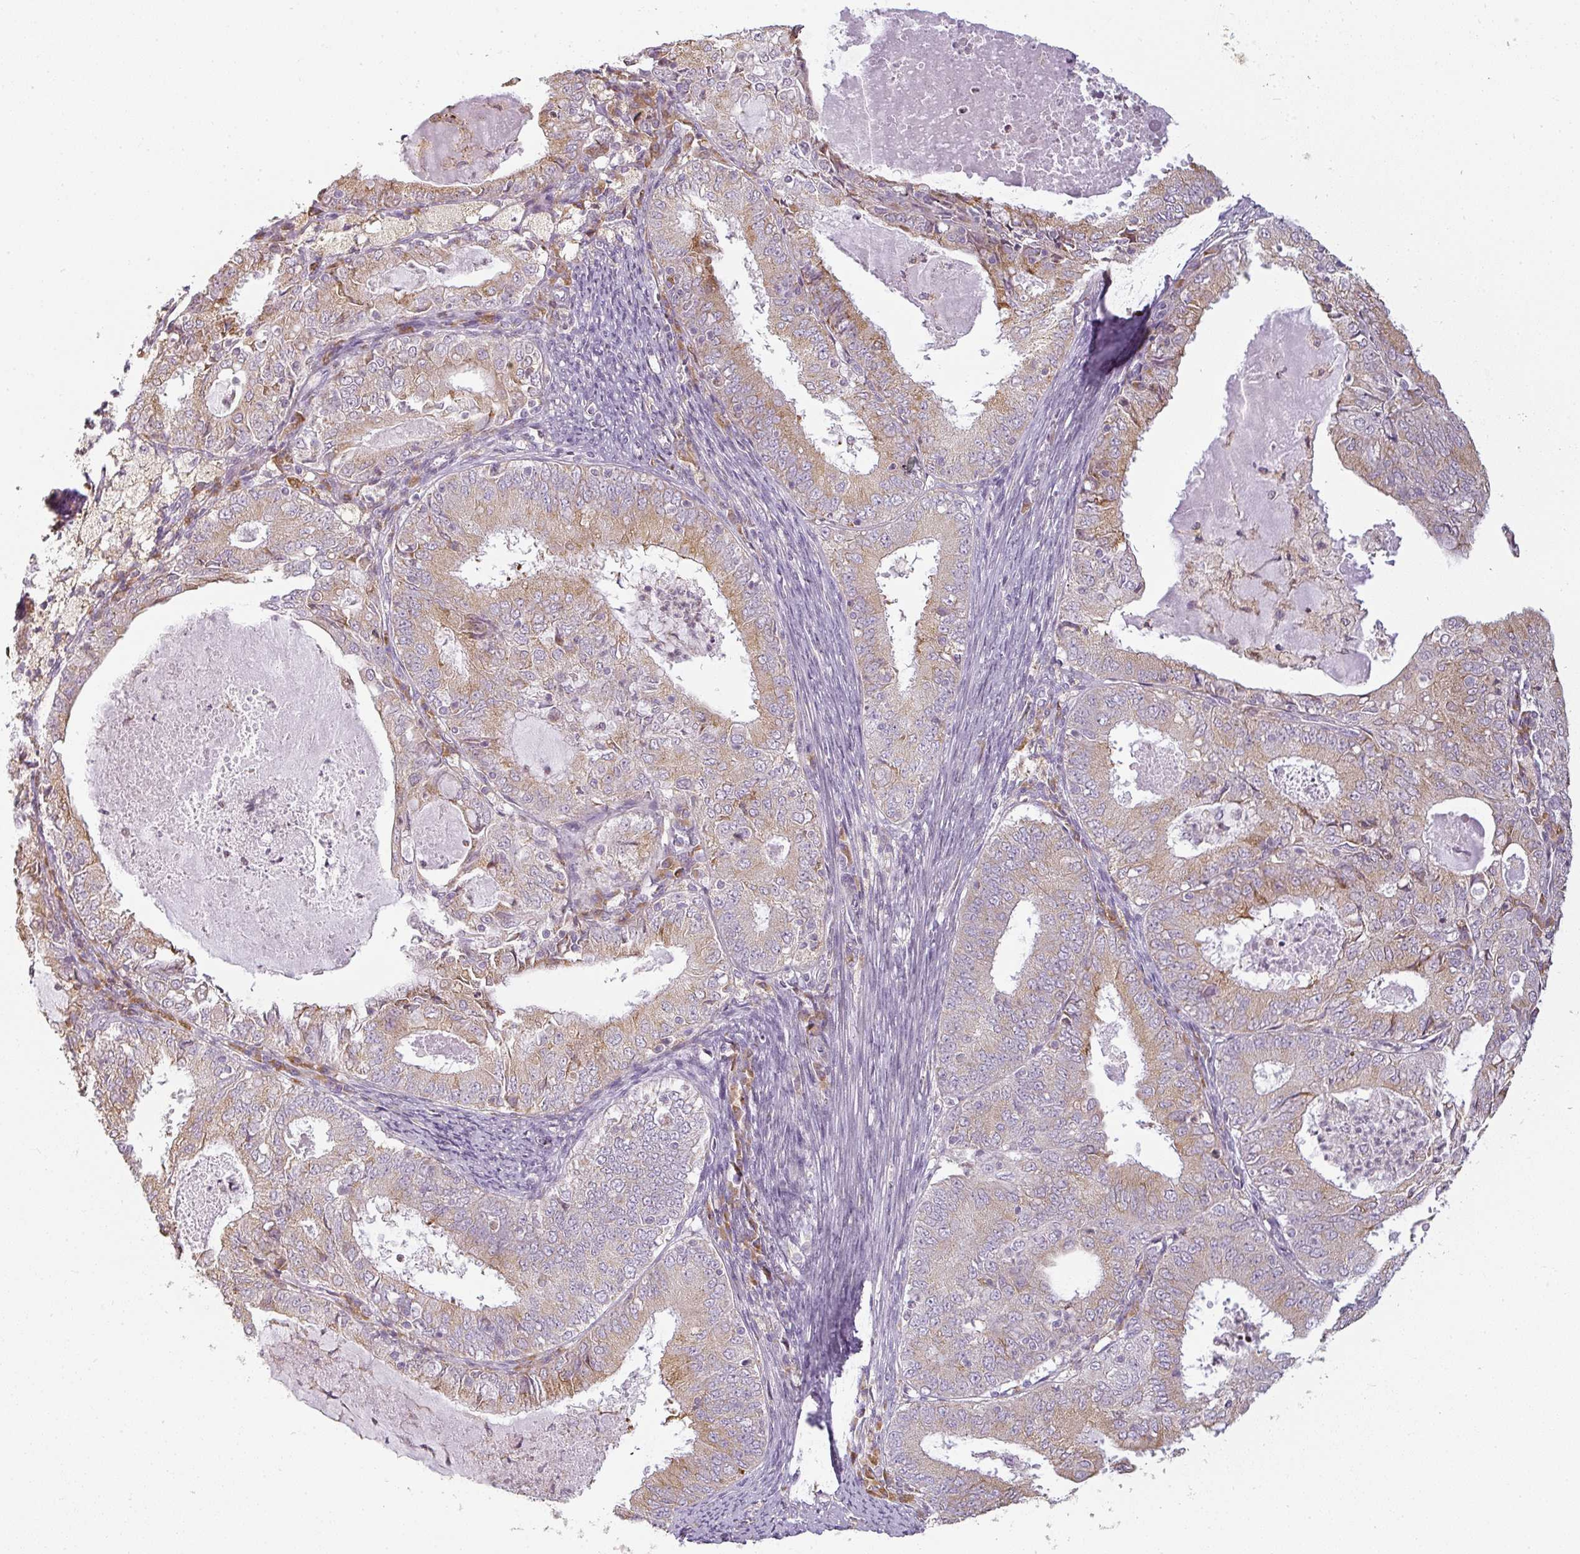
{"staining": {"intensity": "weak", "quantity": "25%-75%", "location": "cytoplasmic/membranous"}, "tissue": "endometrial cancer", "cell_type": "Tumor cells", "image_type": "cancer", "snomed": [{"axis": "morphology", "description": "Adenocarcinoma, NOS"}, {"axis": "topography", "description": "Endometrium"}], "caption": "Tumor cells exhibit low levels of weak cytoplasmic/membranous staining in about 25%-75% of cells in human endometrial cancer (adenocarcinoma). (brown staining indicates protein expression, while blue staining denotes nuclei).", "gene": "CCDC144A", "patient": {"sex": "female", "age": 57}}